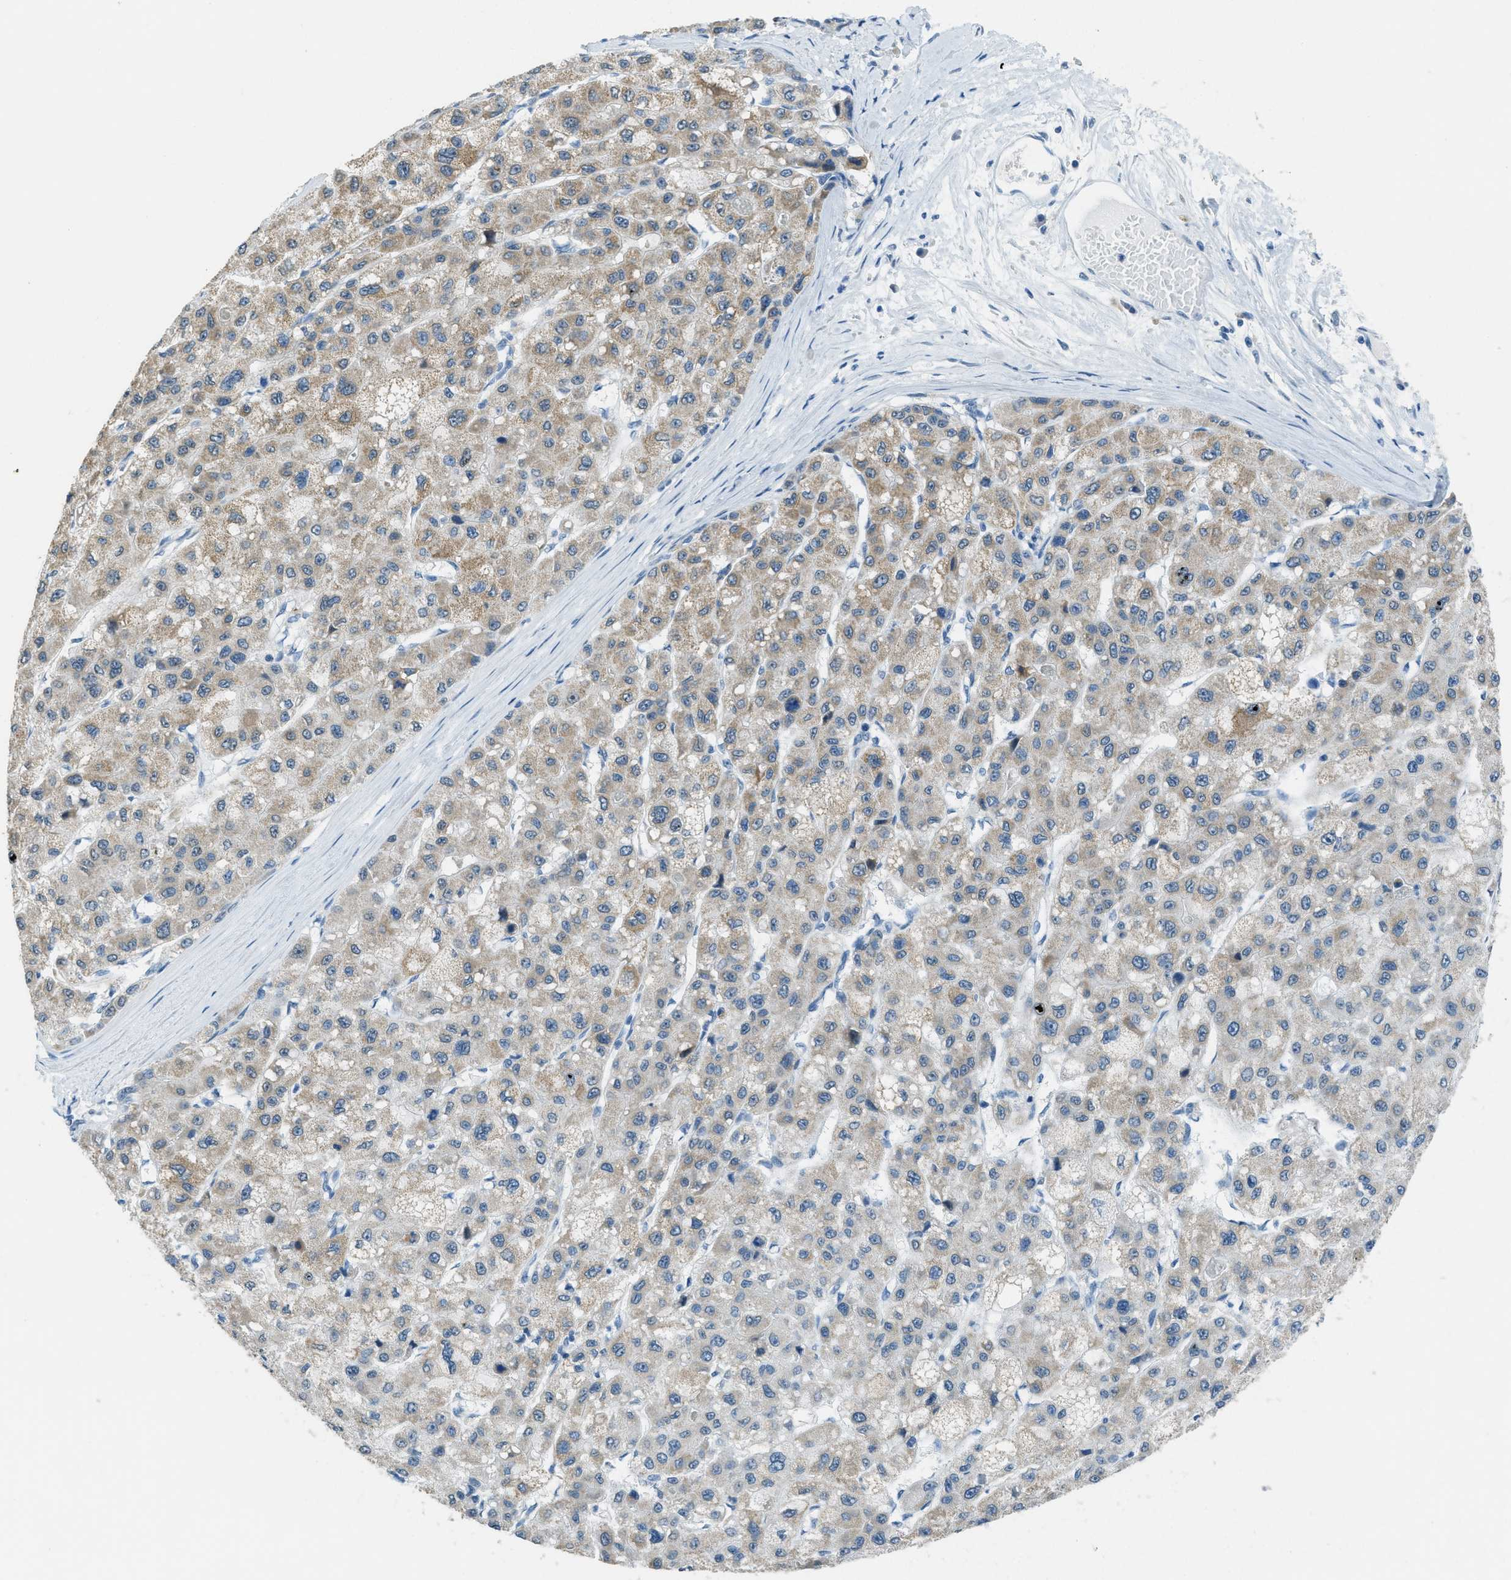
{"staining": {"intensity": "weak", "quantity": ">75%", "location": "cytoplasmic/membranous"}, "tissue": "liver cancer", "cell_type": "Tumor cells", "image_type": "cancer", "snomed": [{"axis": "morphology", "description": "Carcinoma, Hepatocellular, NOS"}, {"axis": "topography", "description": "Liver"}], "caption": "Human hepatocellular carcinoma (liver) stained with a protein marker shows weak staining in tumor cells.", "gene": "TTC13", "patient": {"sex": "male", "age": 80}}